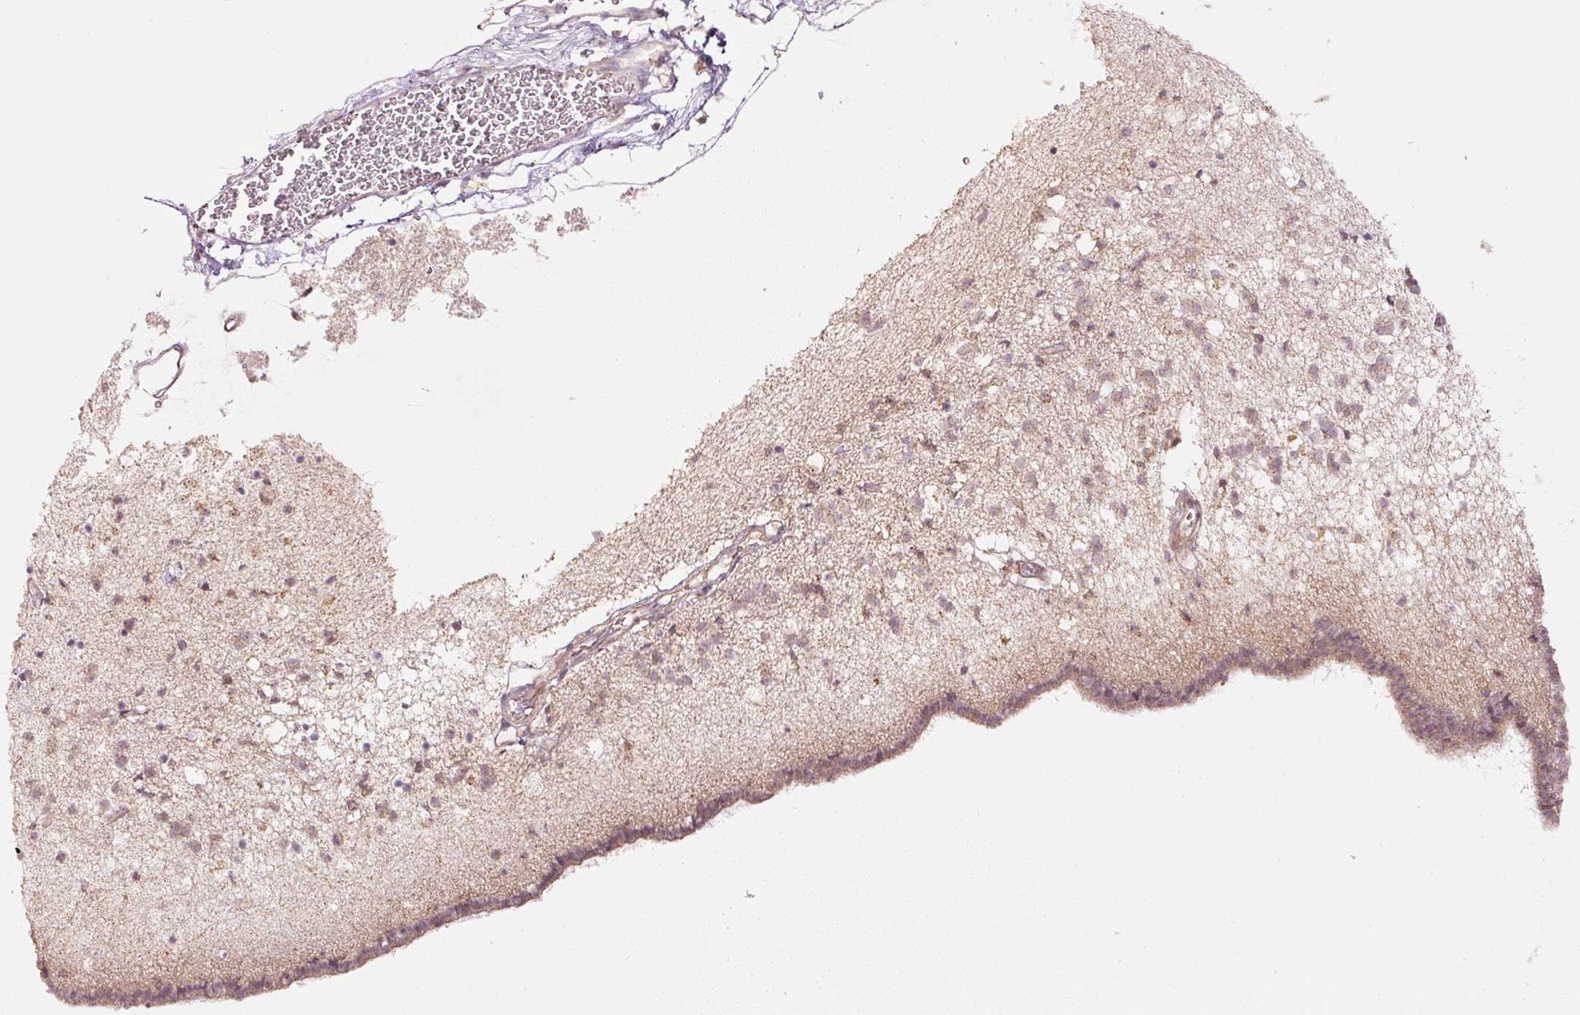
{"staining": {"intensity": "weak", "quantity": "<25%", "location": "cytoplasmic/membranous"}, "tissue": "caudate", "cell_type": "Glial cells", "image_type": "normal", "snomed": [{"axis": "morphology", "description": "Normal tissue, NOS"}, {"axis": "topography", "description": "Lateral ventricle wall"}], "caption": "IHC photomicrograph of benign caudate: human caudate stained with DAB (3,3'-diaminobenzidine) exhibits no significant protein expression in glial cells.", "gene": "CDC20B", "patient": {"sex": "male", "age": 58}}